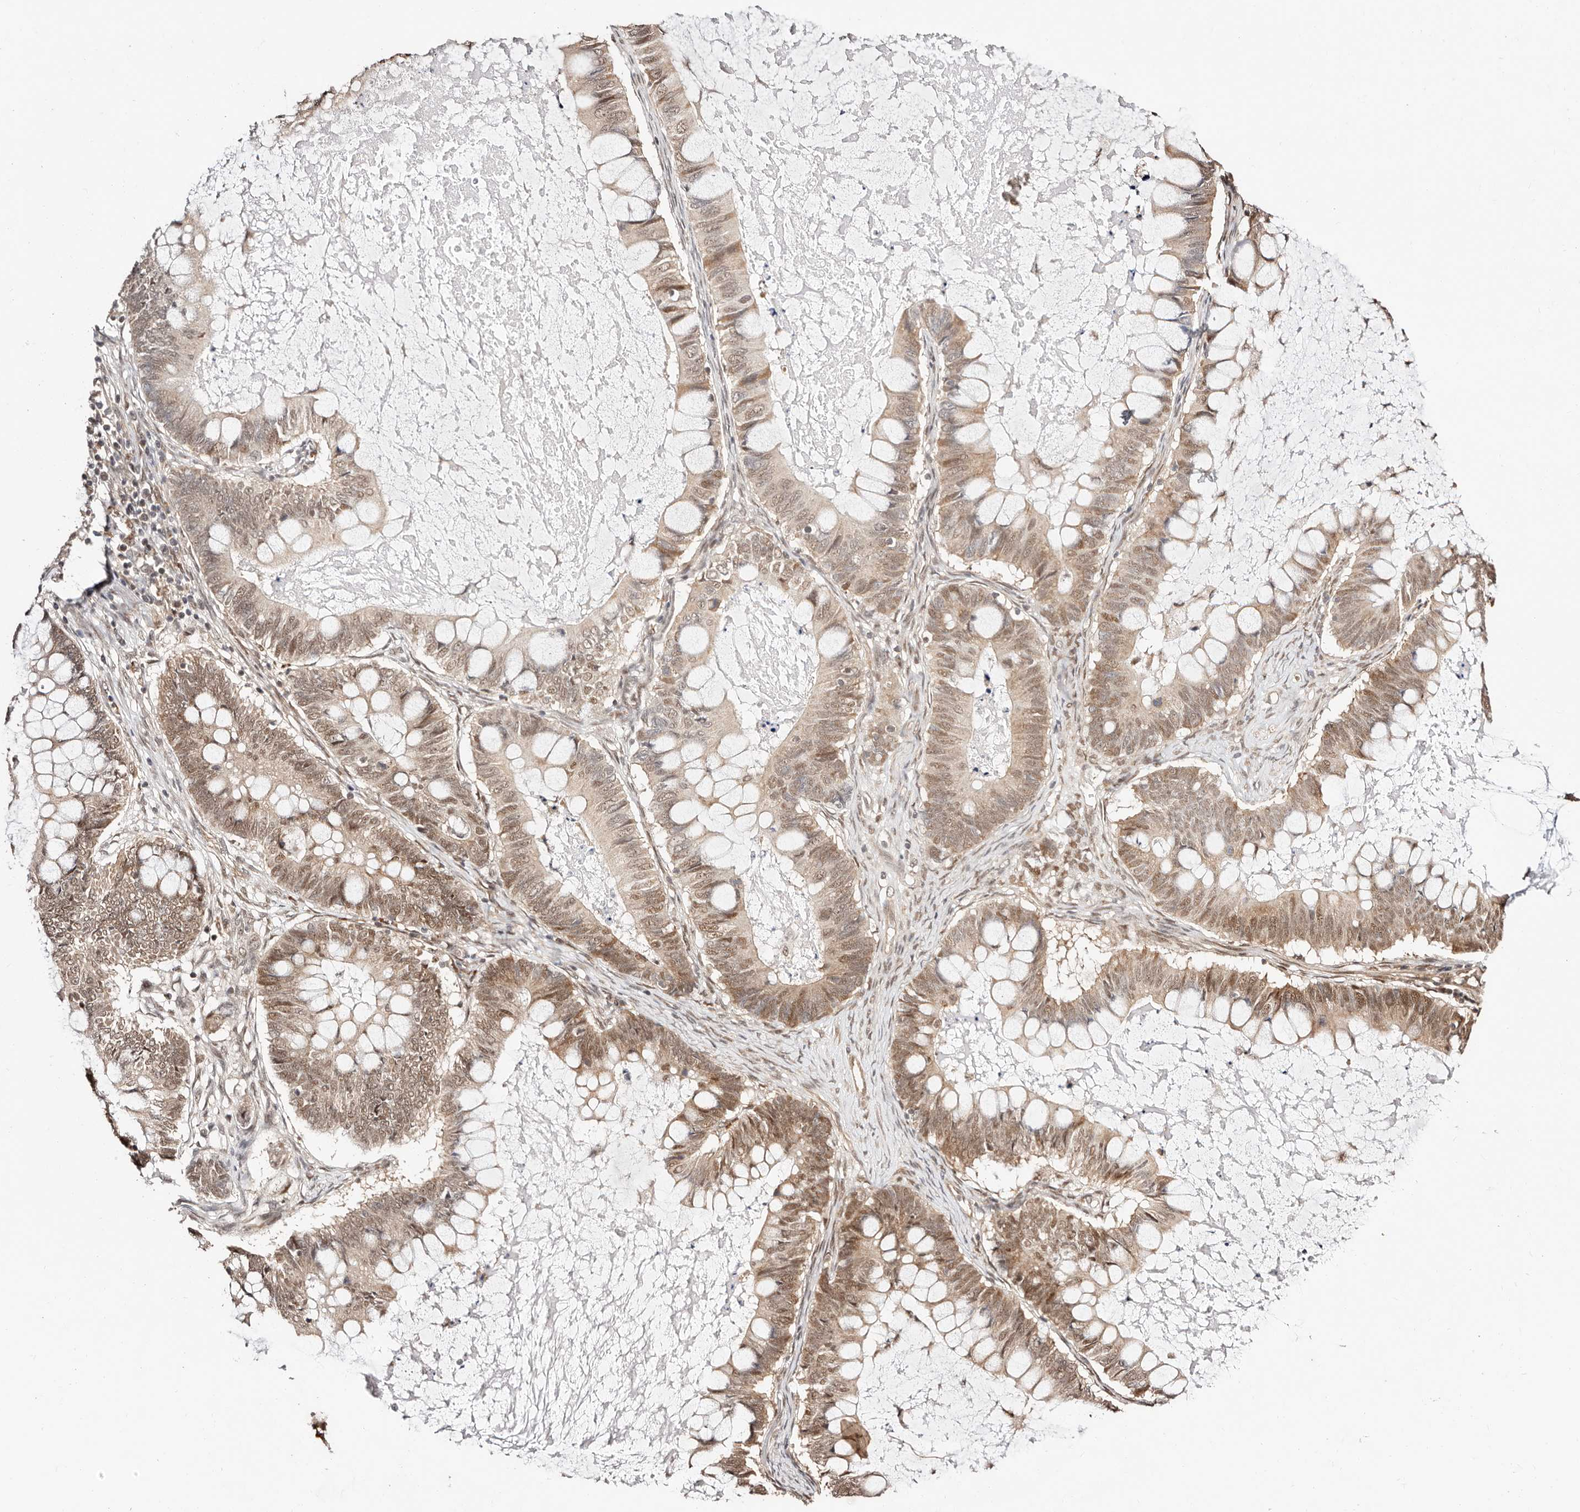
{"staining": {"intensity": "moderate", "quantity": ">75%", "location": "cytoplasmic/membranous,nuclear"}, "tissue": "ovarian cancer", "cell_type": "Tumor cells", "image_type": "cancer", "snomed": [{"axis": "morphology", "description": "Cystadenocarcinoma, mucinous, NOS"}, {"axis": "topography", "description": "Ovary"}], "caption": "This image reveals IHC staining of human ovarian mucinous cystadenocarcinoma, with medium moderate cytoplasmic/membranous and nuclear positivity in approximately >75% of tumor cells.", "gene": "CTNNBL1", "patient": {"sex": "female", "age": 61}}